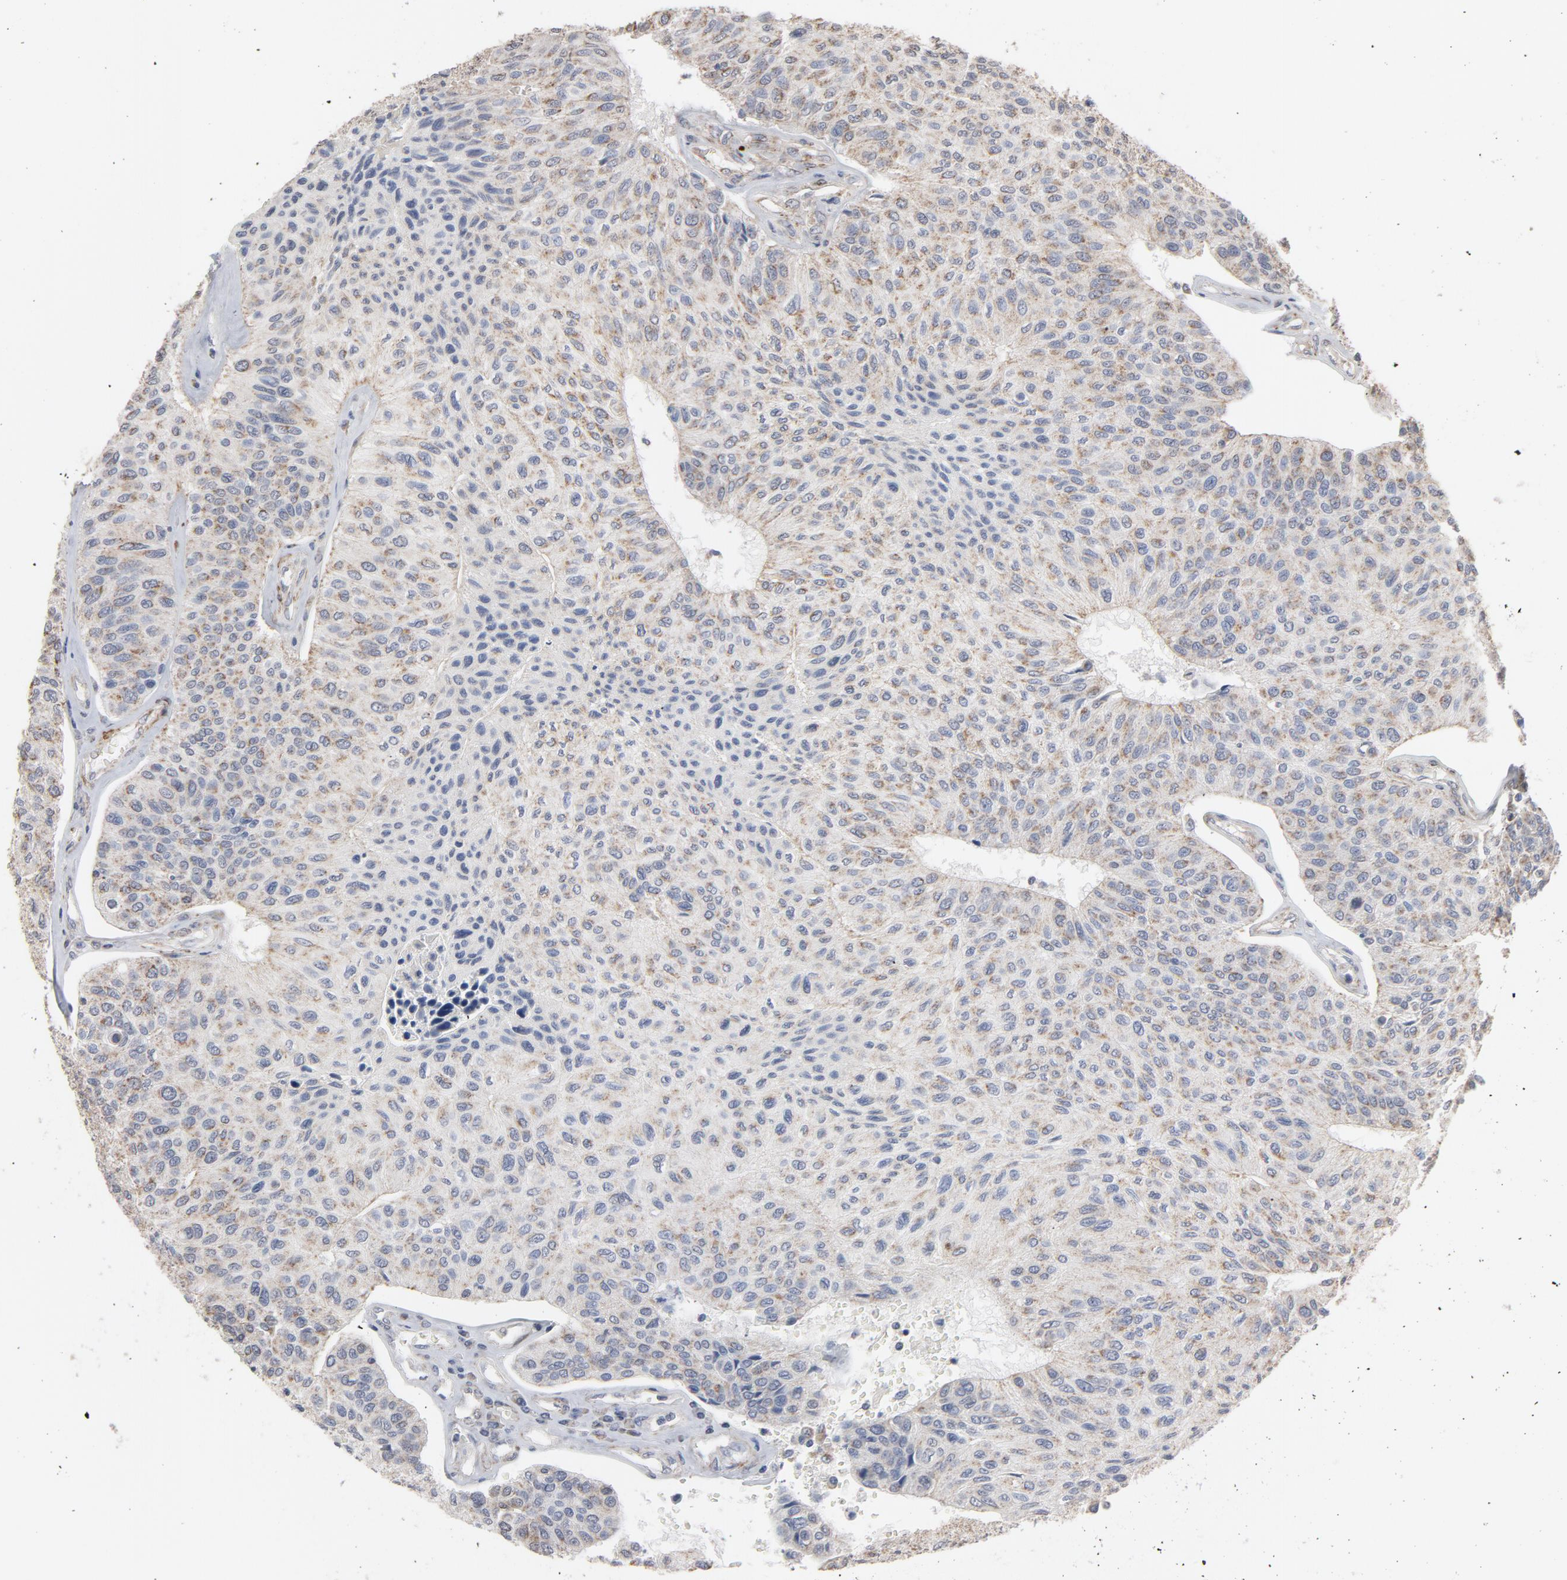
{"staining": {"intensity": "weak", "quantity": "<25%", "location": "cytoplasmic/membranous"}, "tissue": "urothelial cancer", "cell_type": "Tumor cells", "image_type": "cancer", "snomed": [{"axis": "morphology", "description": "Urothelial carcinoma, High grade"}, {"axis": "topography", "description": "Urinary bladder"}], "caption": "Immunohistochemistry (IHC) of human high-grade urothelial carcinoma reveals no staining in tumor cells. The staining was performed using DAB (3,3'-diaminobenzidine) to visualize the protein expression in brown, while the nuclei were stained in blue with hematoxylin (Magnification: 20x).", "gene": "GNG2", "patient": {"sex": "male", "age": 66}}